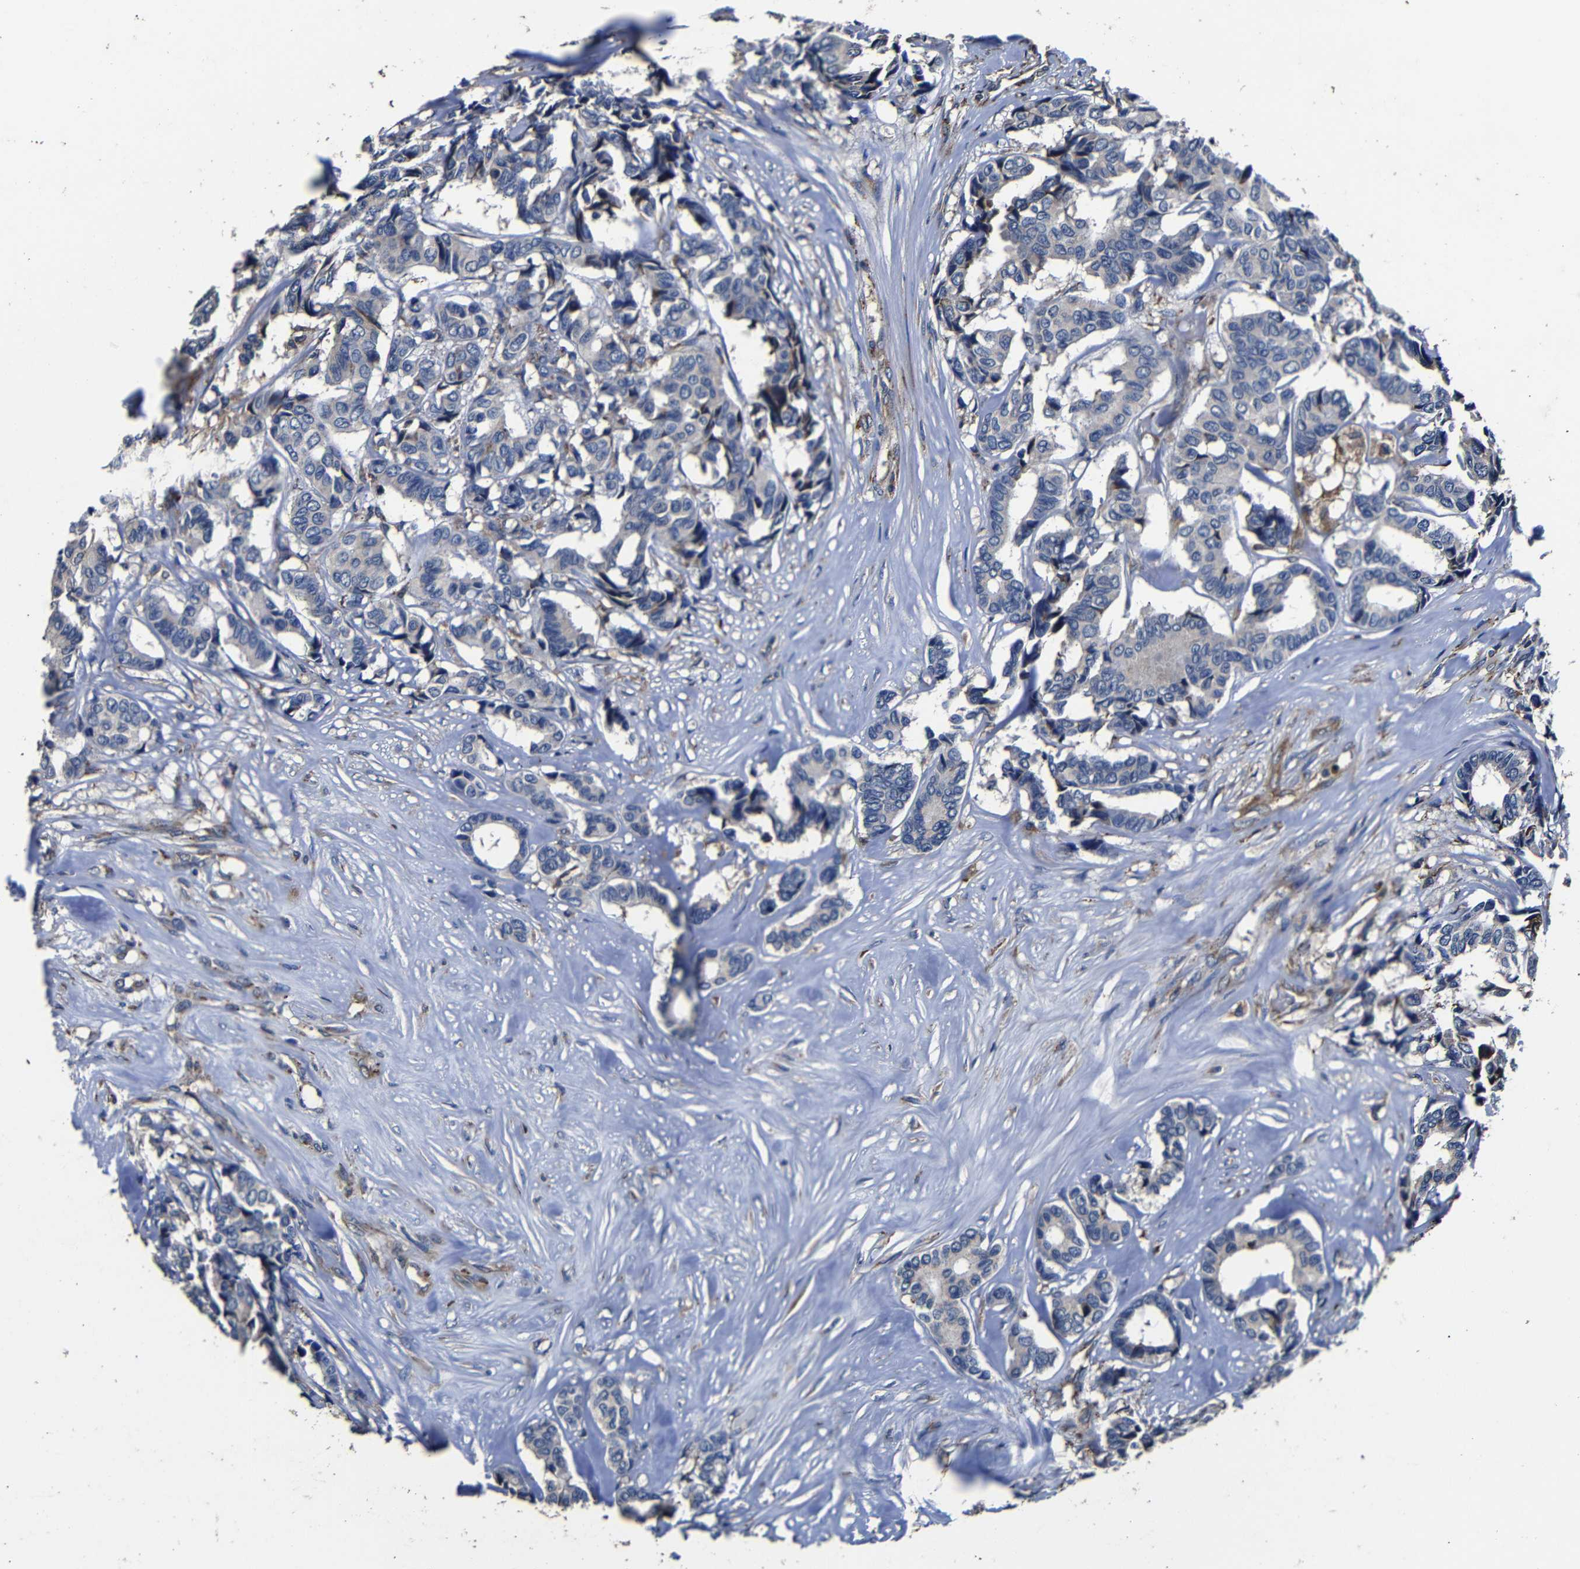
{"staining": {"intensity": "negative", "quantity": "none", "location": "none"}, "tissue": "breast cancer", "cell_type": "Tumor cells", "image_type": "cancer", "snomed": [{"axis": "morphology", "description": "Duct carcinoma"}, {"axis": "topography", "description": "Breast"}], "caption": "This is a micrograph of immunohistochemistry (IHC) staining of breast cancer, which shows no staining in tumor cells.", "gene": "SCN9A", "patient": {"sex": "female", "age": 87}}